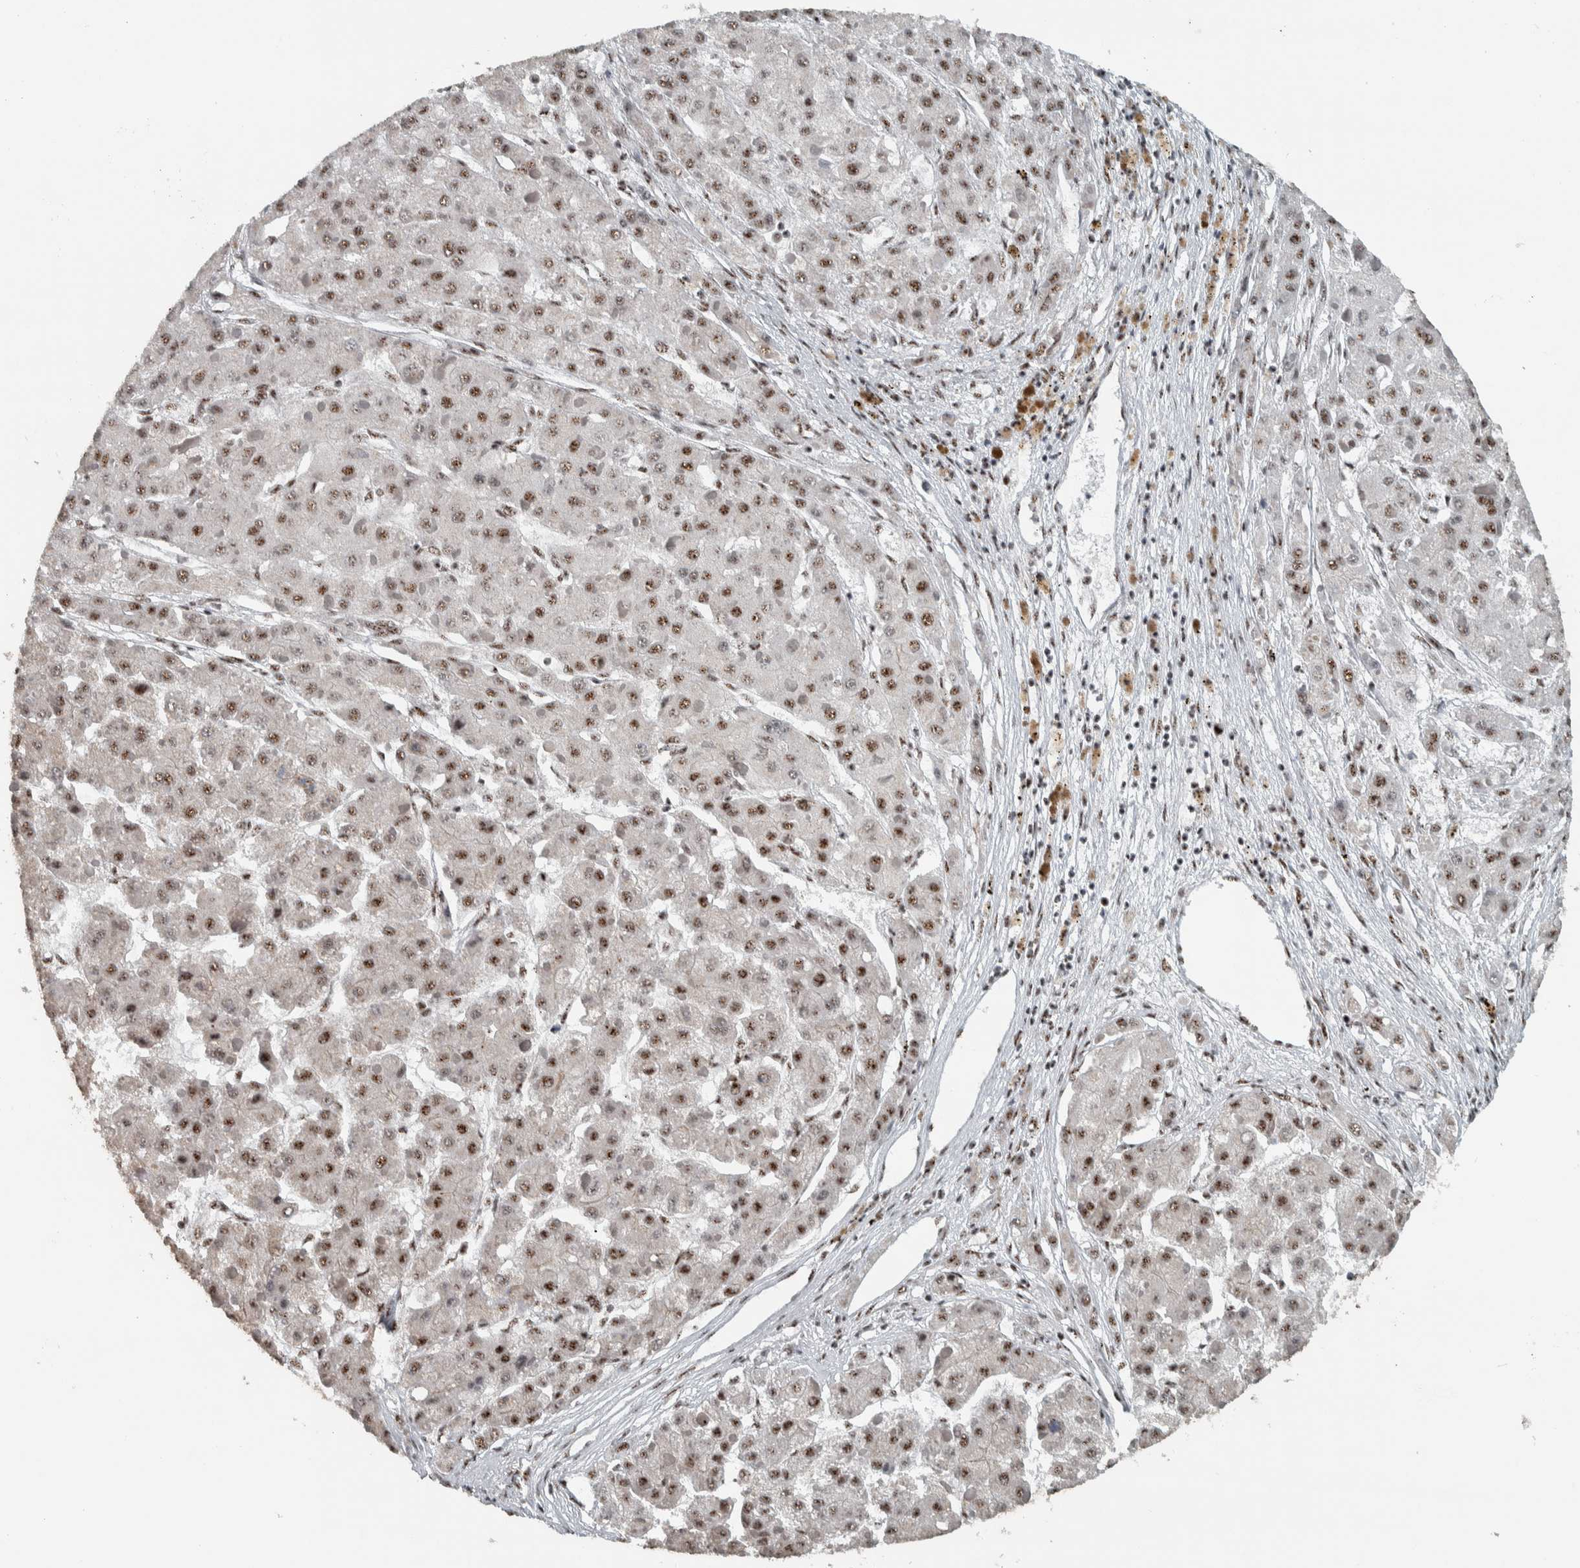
{"staining": {"intensity": "moderate", "quantity": ">75%", "location": "nuclear"}, "tissue": "liver cancer", "cell_type": "Tumor cells", "image_type": "cancer", "snomed": [{"axis": "morphology", "description": "Carcinoma, Hepatocellular, NOS"}, {"axis": "topography", "description": "Liver"}], "caption": "Protein expression by immunohistochemistry (IHC) displays moderate nuclear expression in about >75% of tumor cells in liver hepatocellular carcinoma. (brown staining indicates protein expression, while blue staining denotes nuclei).", "gene": "SON", "patient": {"sex": "female", "age": 73}}